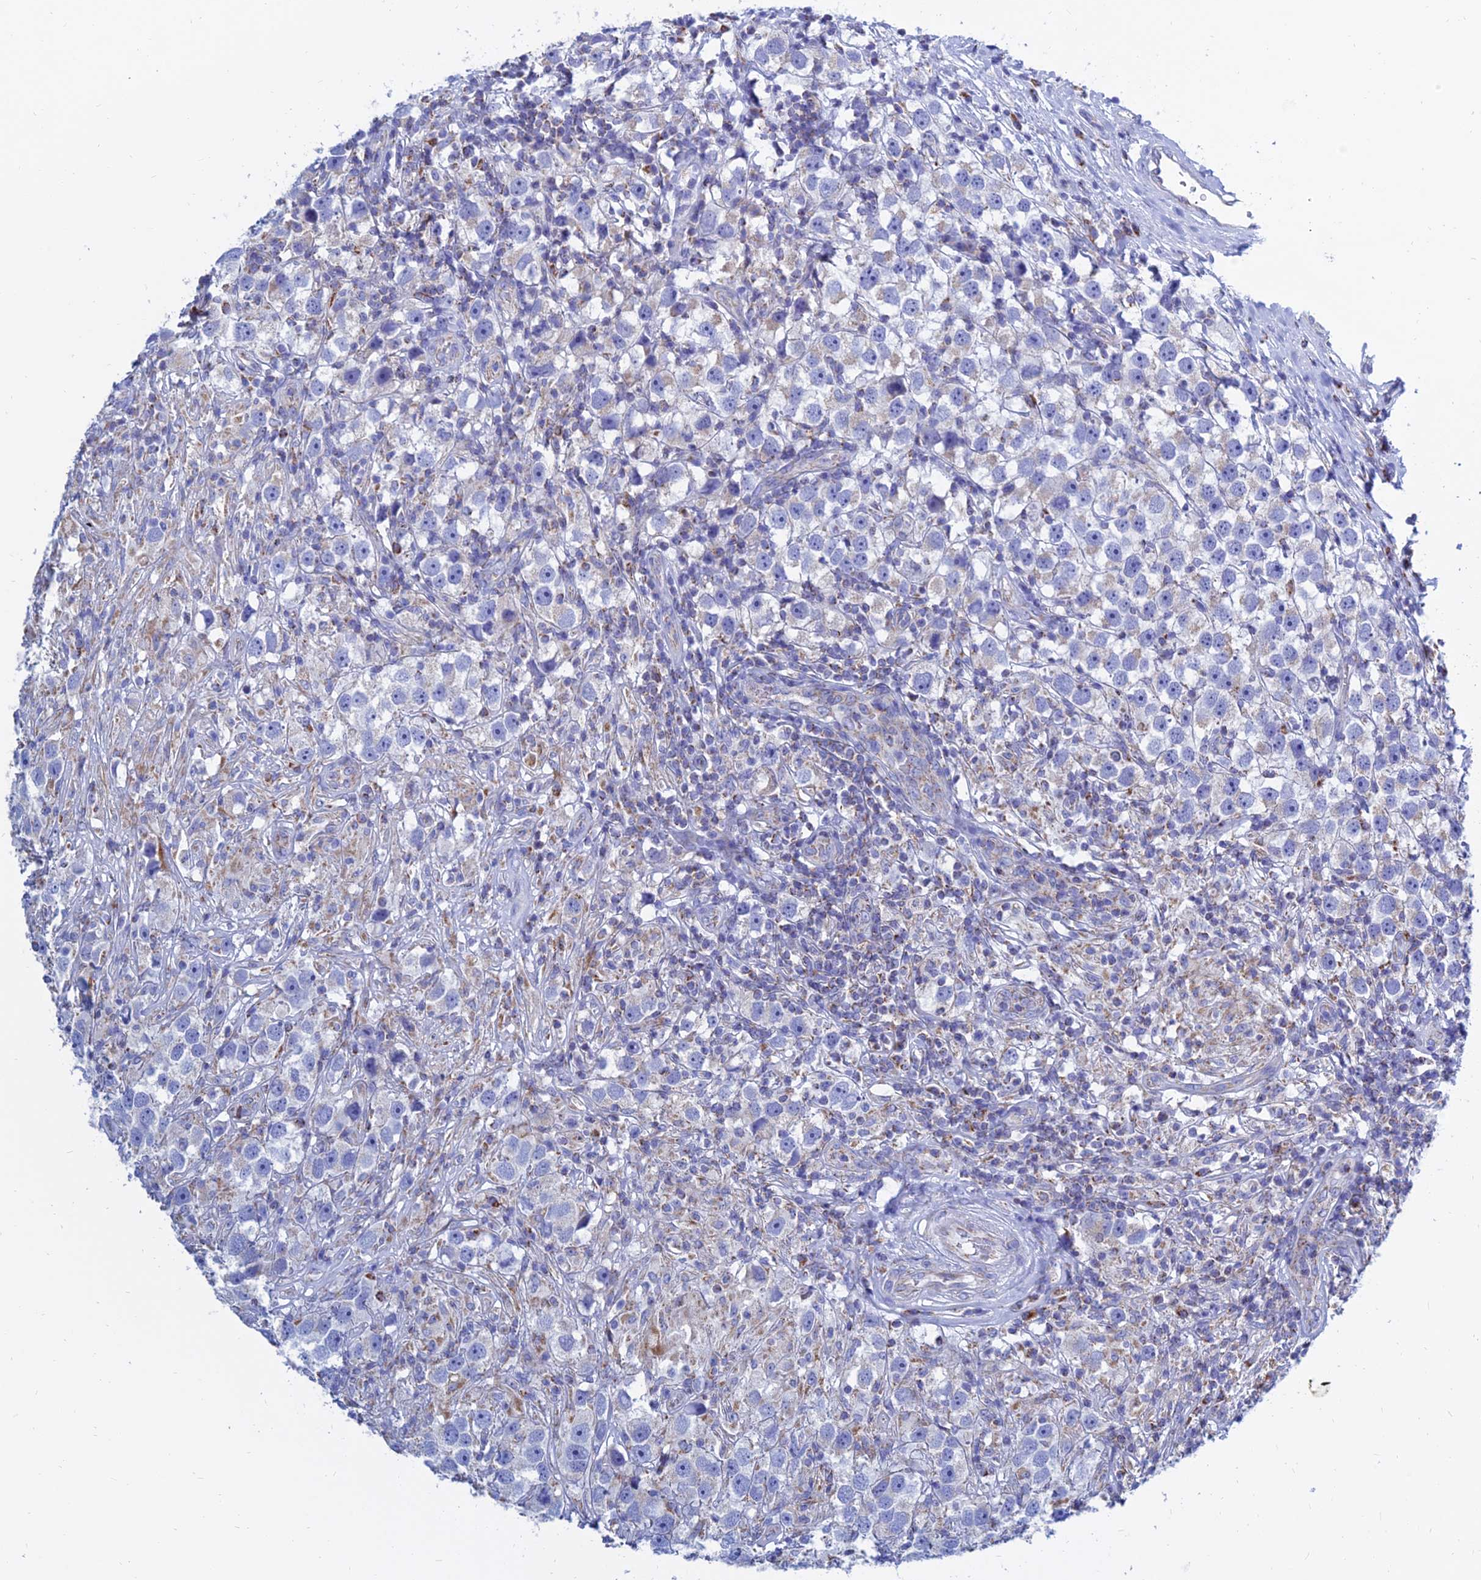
{"staining": {"intensity": "negative", "quantity": "none", "location": "none"}, "tissue": "testis cancer", "cell_type": "Tumor cells", "image_type": "cancer", "snomed": [{"axis": "morphology", "description": "Seminoma, NOS"}, {"axis": "topography", "description": "Testis"}], "caption": "Immunohistochemical staining of seminoma (testis) demonstrates no significant positivity in tumor cells.", "gene": "MGST1", "patient": {"sex": "male", "age": 49}}